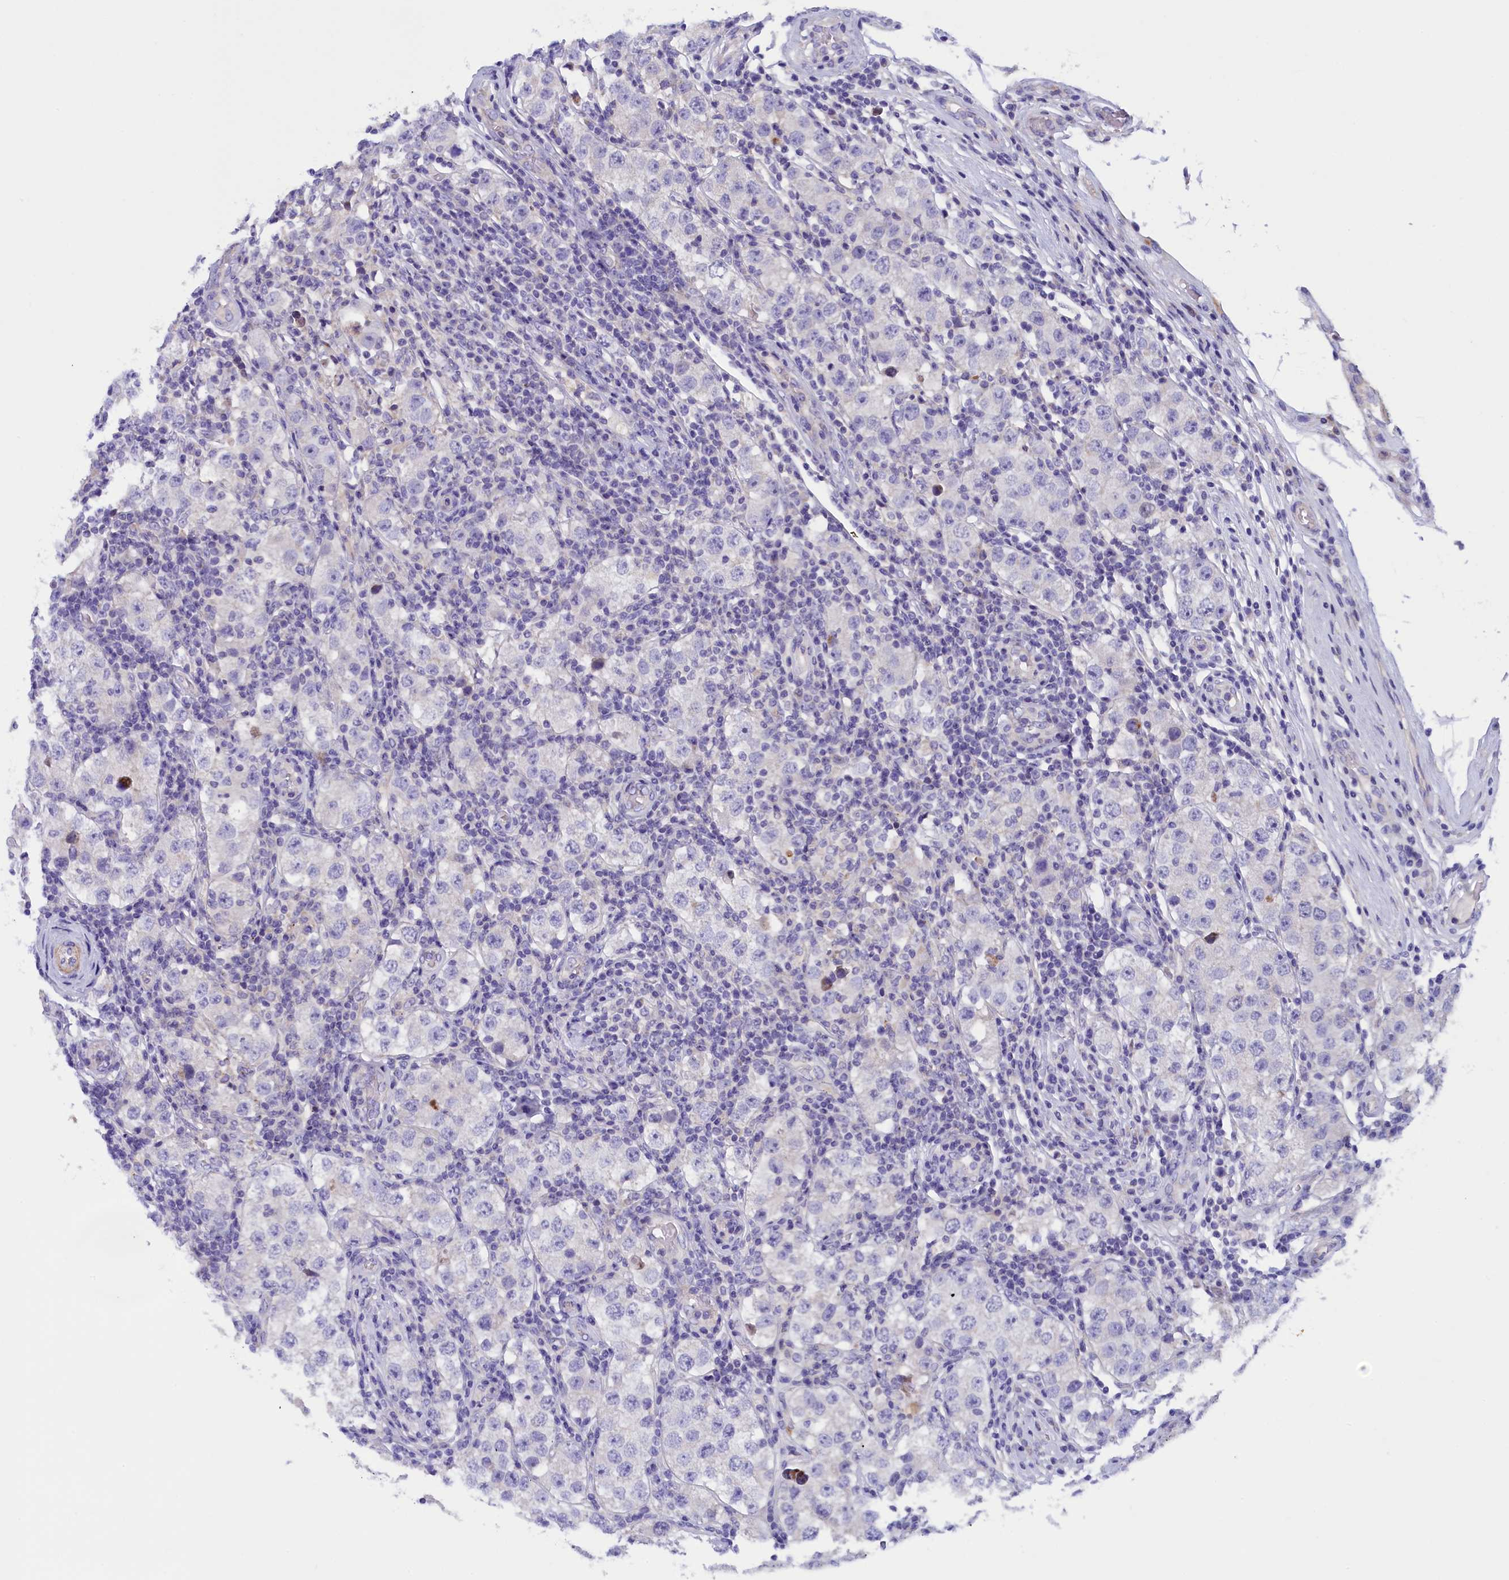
{"staining": {"intensity": "negative", "quantity": "none", "location": "none"}, "tissue": "testis cancer", "cell_type": "Tumor cells", "image_type": "cancer", "snomed": [{"axis": "morphology", "description": "Seminoma, NOS"}, {"axis": "topography", "description": "Testis"}], "caption": "Tumor cells are negative for brown protein staining in testis seminoma.", "gene": "RTTN", "patient": {"sex": "male", "age": 34}}